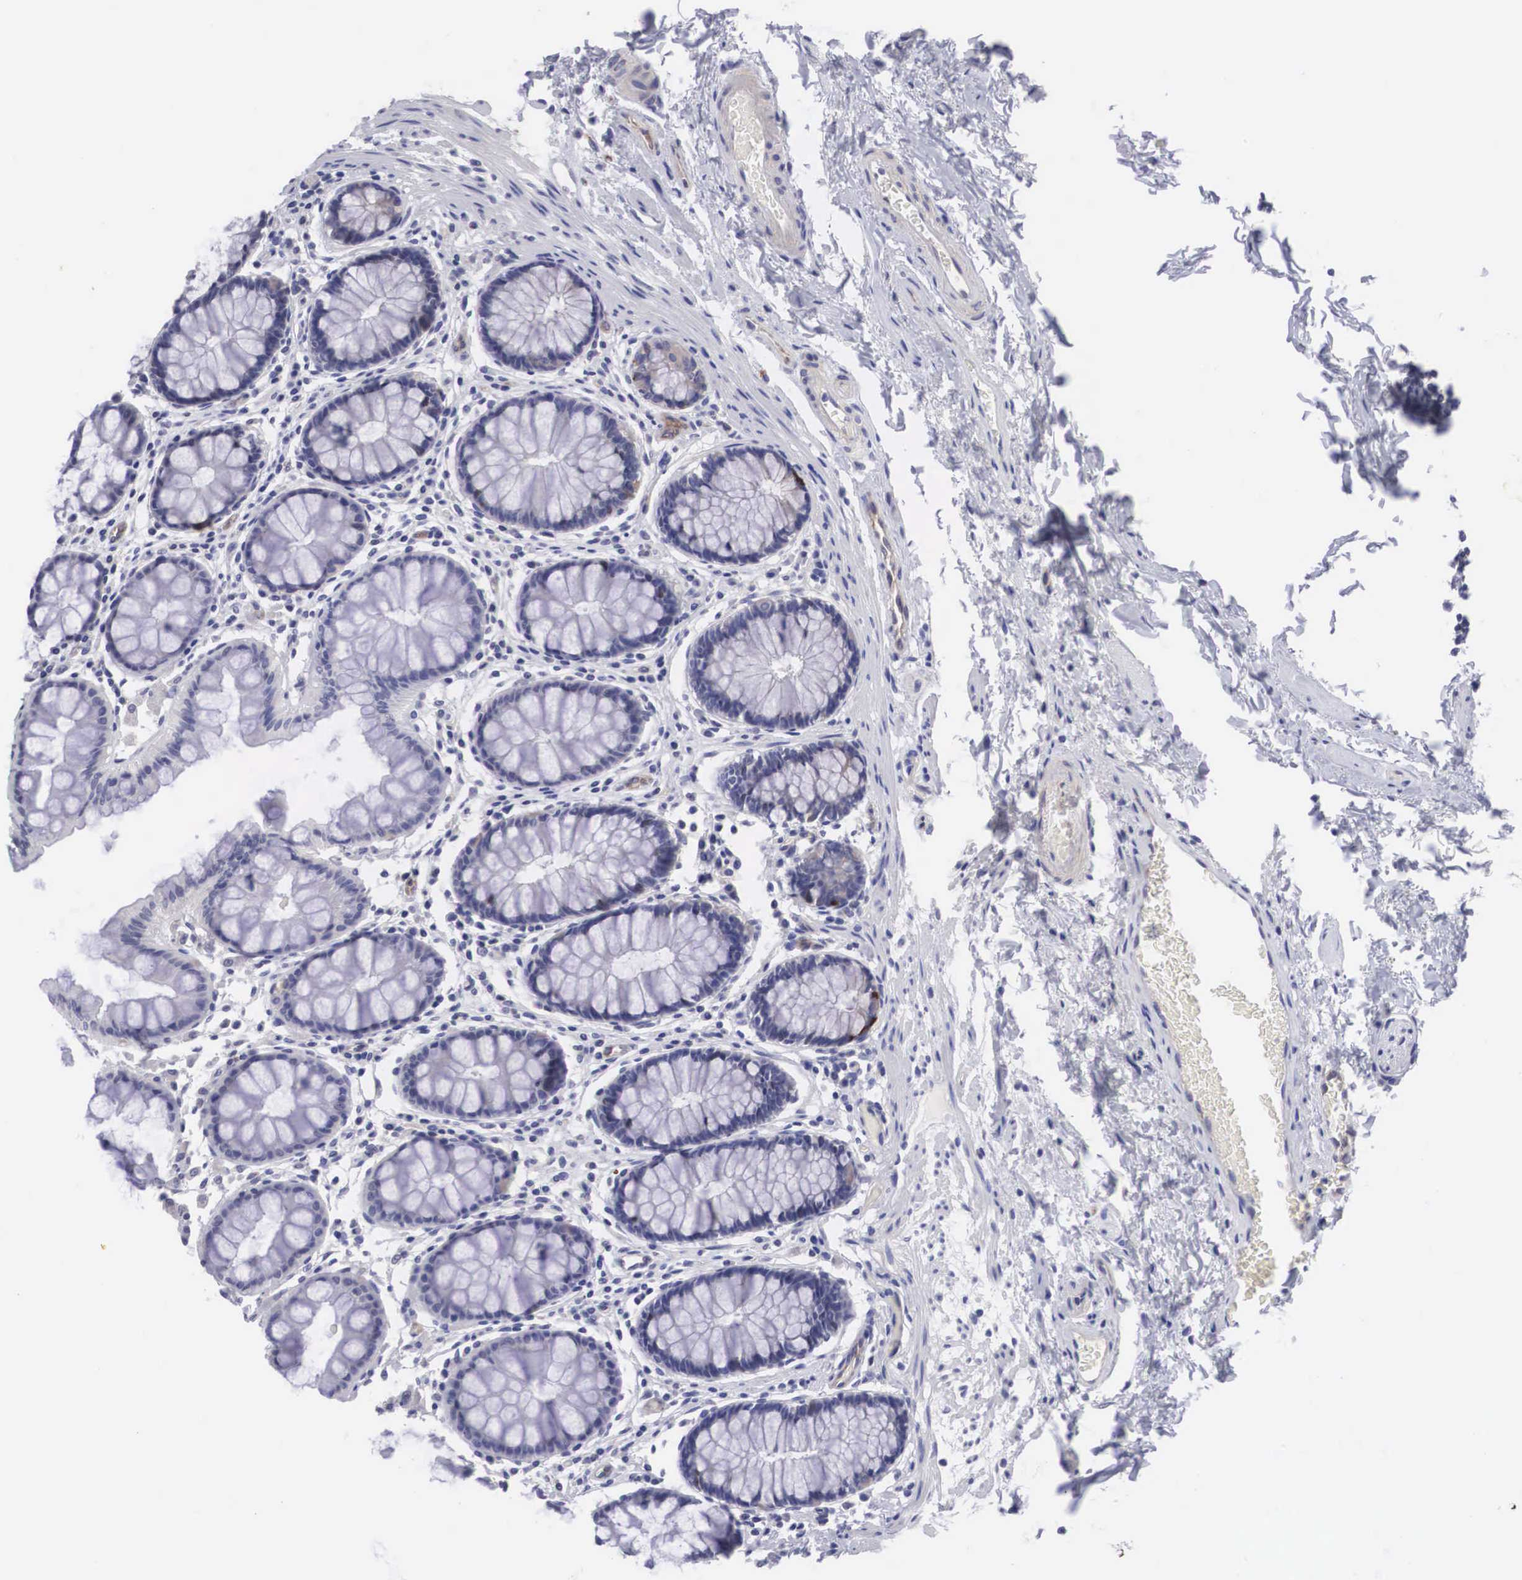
{"staining": {"intensity": "negative", "quantity": "none", "location": "none"}, "tissue": "rectum", "cell_type": "Glandular cells", "image_type": "normal", "snomed": [{"axis": "morphology", "description": "Normal tissue, NOS"}, {"axis": "topography", "description": "Rectum"}], "caption": "Human rectum stained for a protein using immunohistochemistry (IHC) demonstrates no positivity in glandular cells.", "gene": "MAST4", "patient": {"sex": "male", "age": 77}}